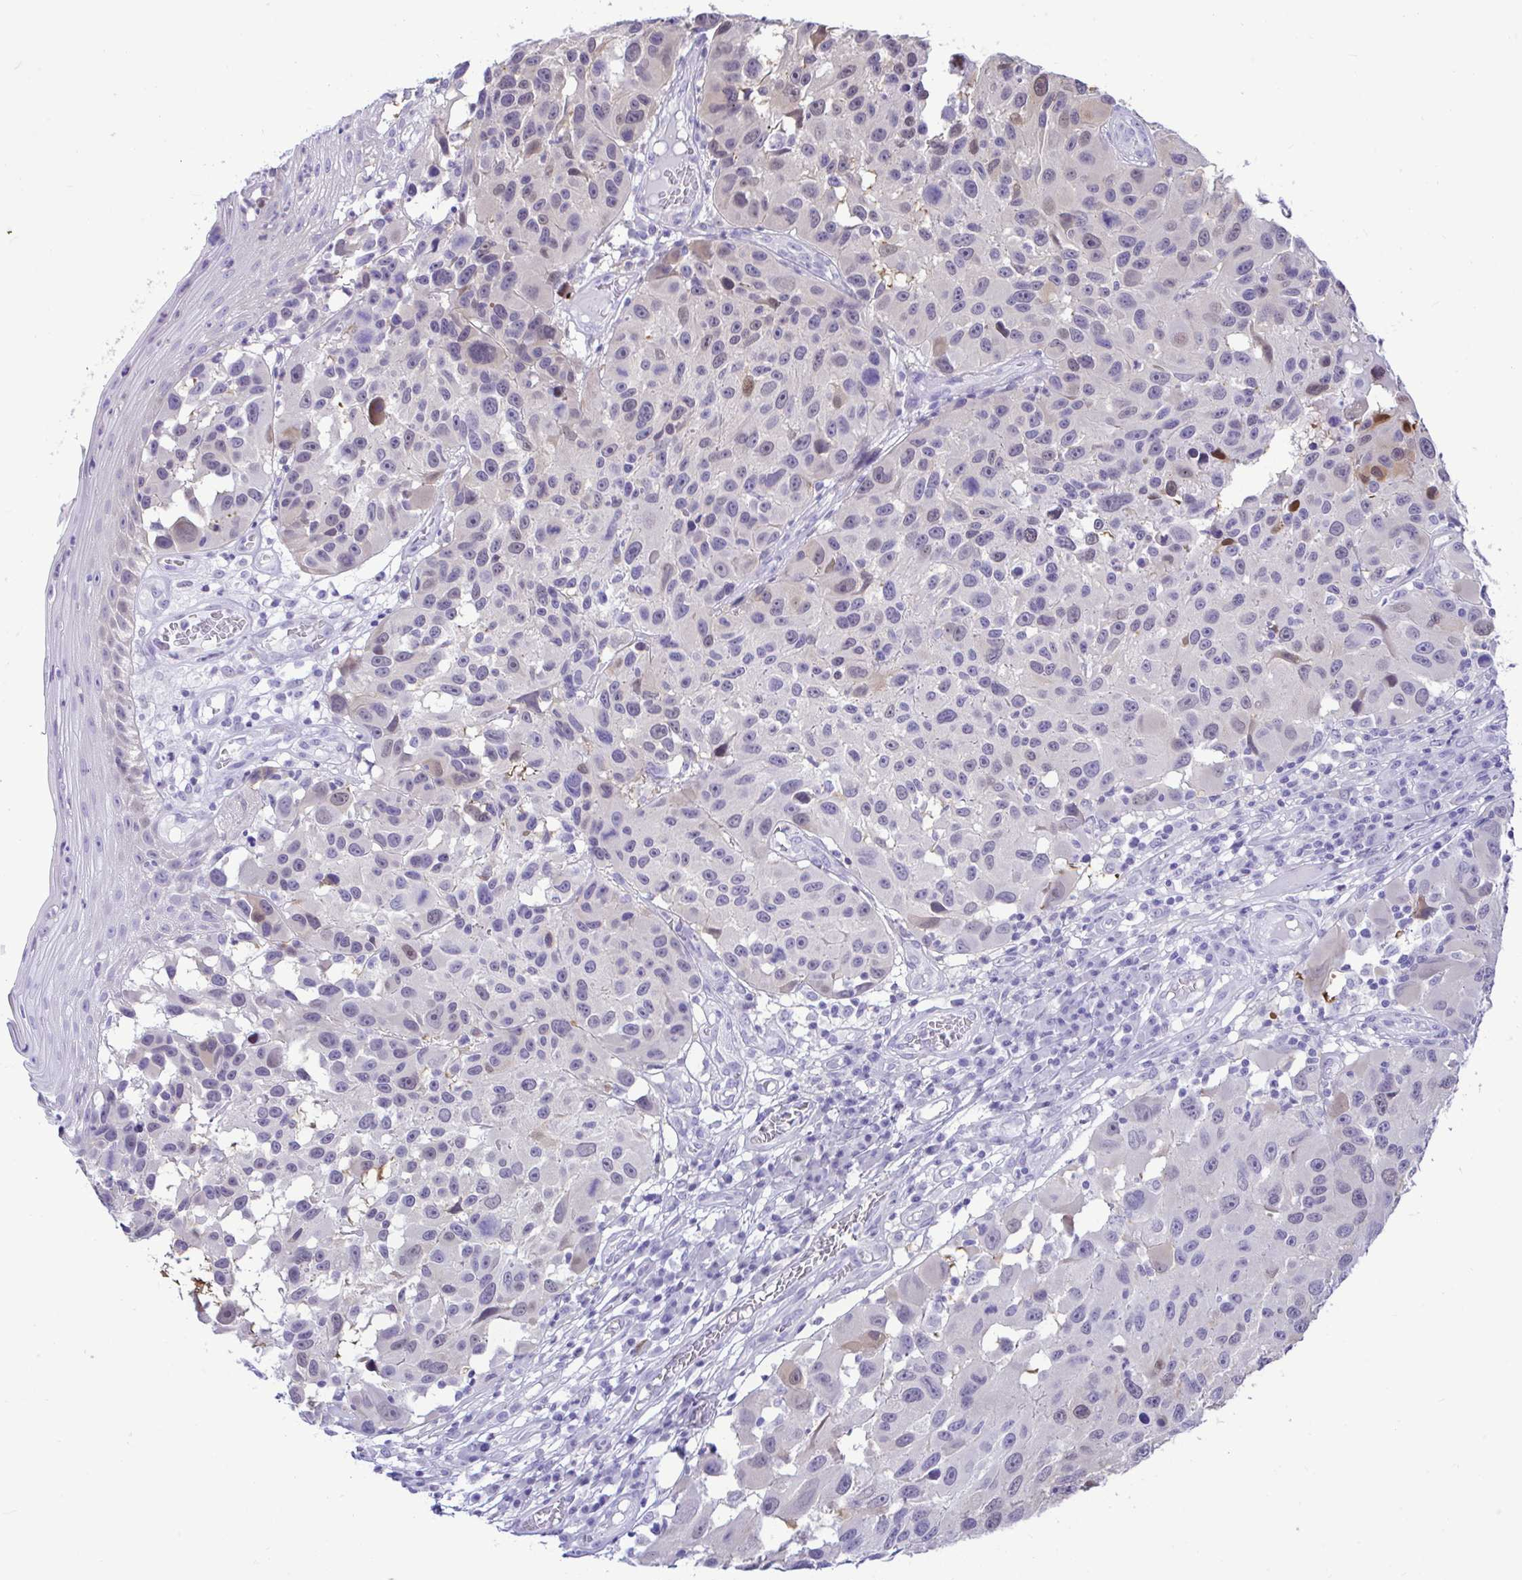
{"staining": {"intensity": "weak", "quantity": "<25%", "location": "nuclear"}, "tissue": "melanoma", "cell_type": "Tumor cells", "image_type": "cancer", "snomed": [{"axis": "morphology", "description": "Malignant melanoma, NOS"}, {"axis": "topography", "description": "Skin"}], "caption": "Melanoma was stained to show a protein in brown. There is no significant positivity in tumor cells.", "gene": "ZNF485", "patient": {"sex": "male", "age": 53}}